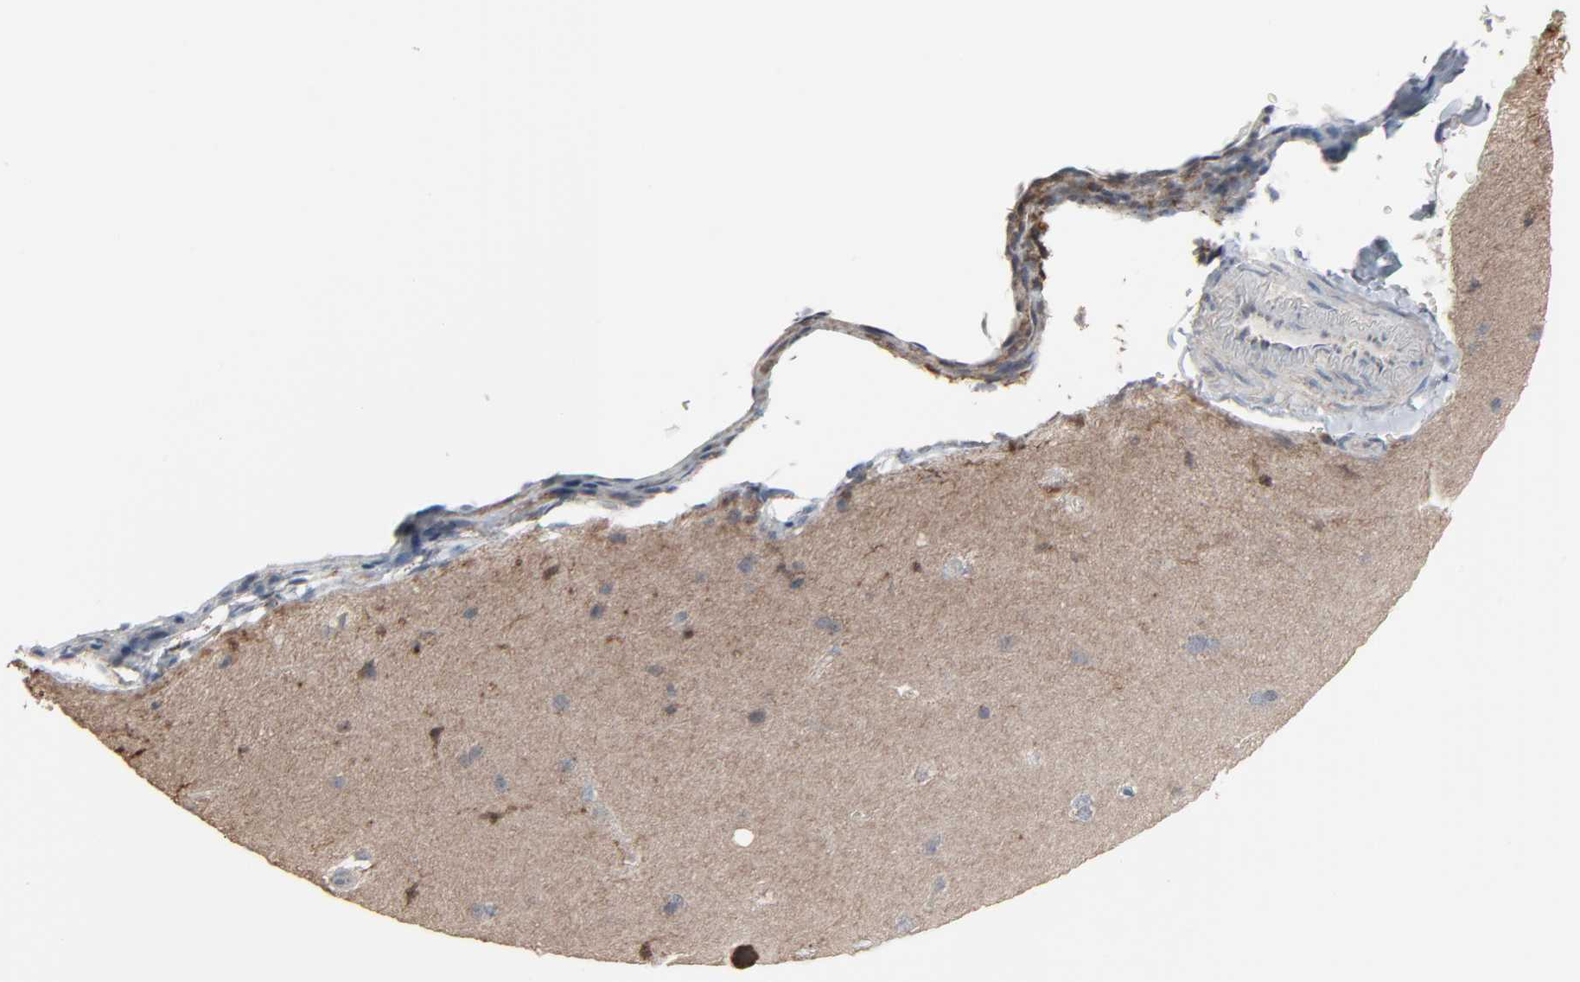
{"staining": {"intensity": "negative", "quantity": "none", "location": "none"}, "tissue": "cerebral cortex", "cell_type": "Endothelial cells", "image_type": "normal", "snomed": [{"axis": "morphology", "description": "Normal tissue, NOS"}, {"axis": "topography", "description": "Cerebral cortex"}], "caption": "This is an IHC photomicrograph of normal cerebral cortex. There is no staining in endothelial cells.", "gene": "DOCK8", "patient": {"sex": "female", "age": 45}}